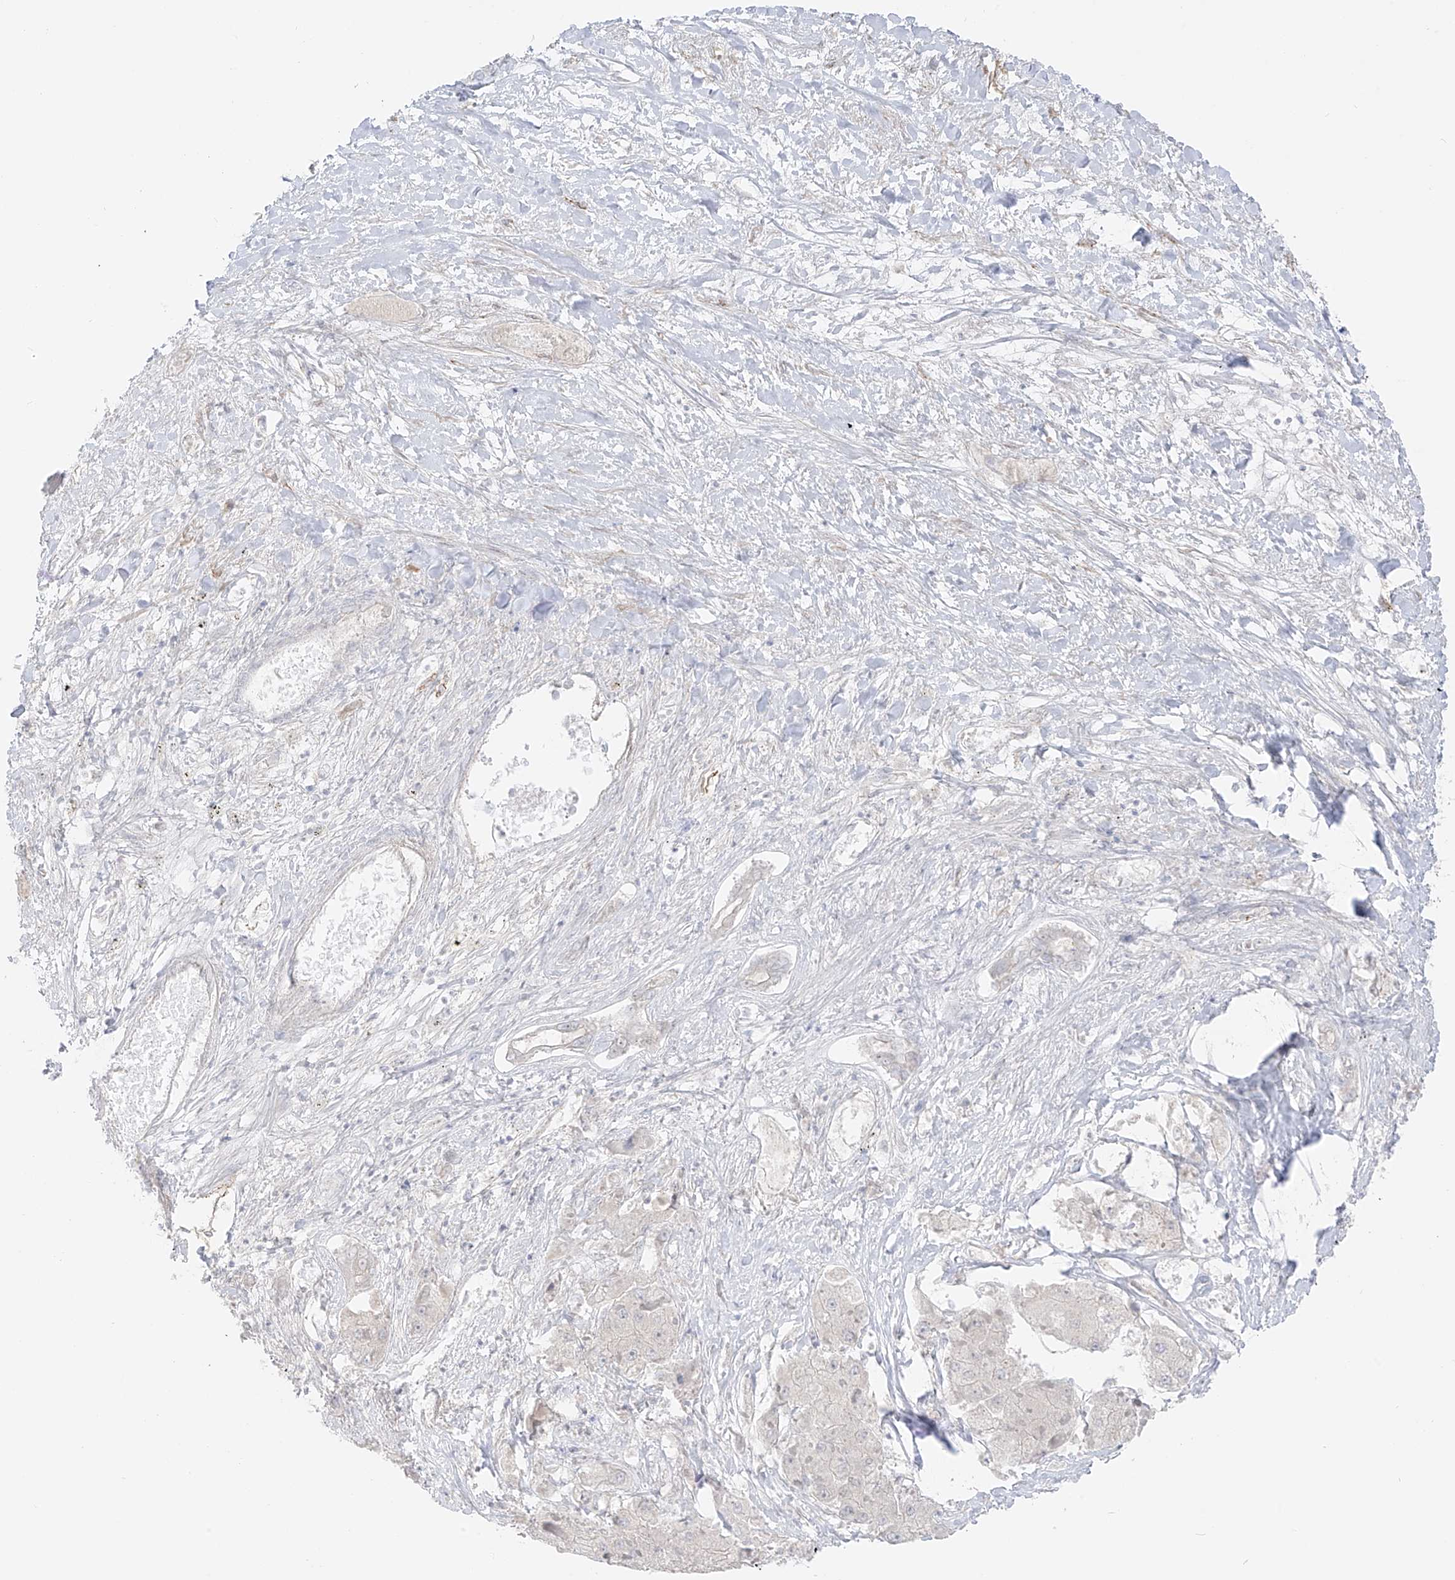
{"staining": {"intensity": "negative", "quantity": "none", "location": "none"}, "tissue": "liver cancer", "cell_type": "Tumor cells", "image_type": "cancer", "snomed": [{"axis": "morphology", "description": "Carcinoma, Hepatocellular, NOS"}, {"axis": "topography", "description": "Liver"}], "caption": "Human liver hepatocellular carcinoma stained for a protein using immunohistochemistry (IHC) shows no expression in tumor cells.", "gene": "C11orf87", "patient": {"sex": "female", "age": 73}}